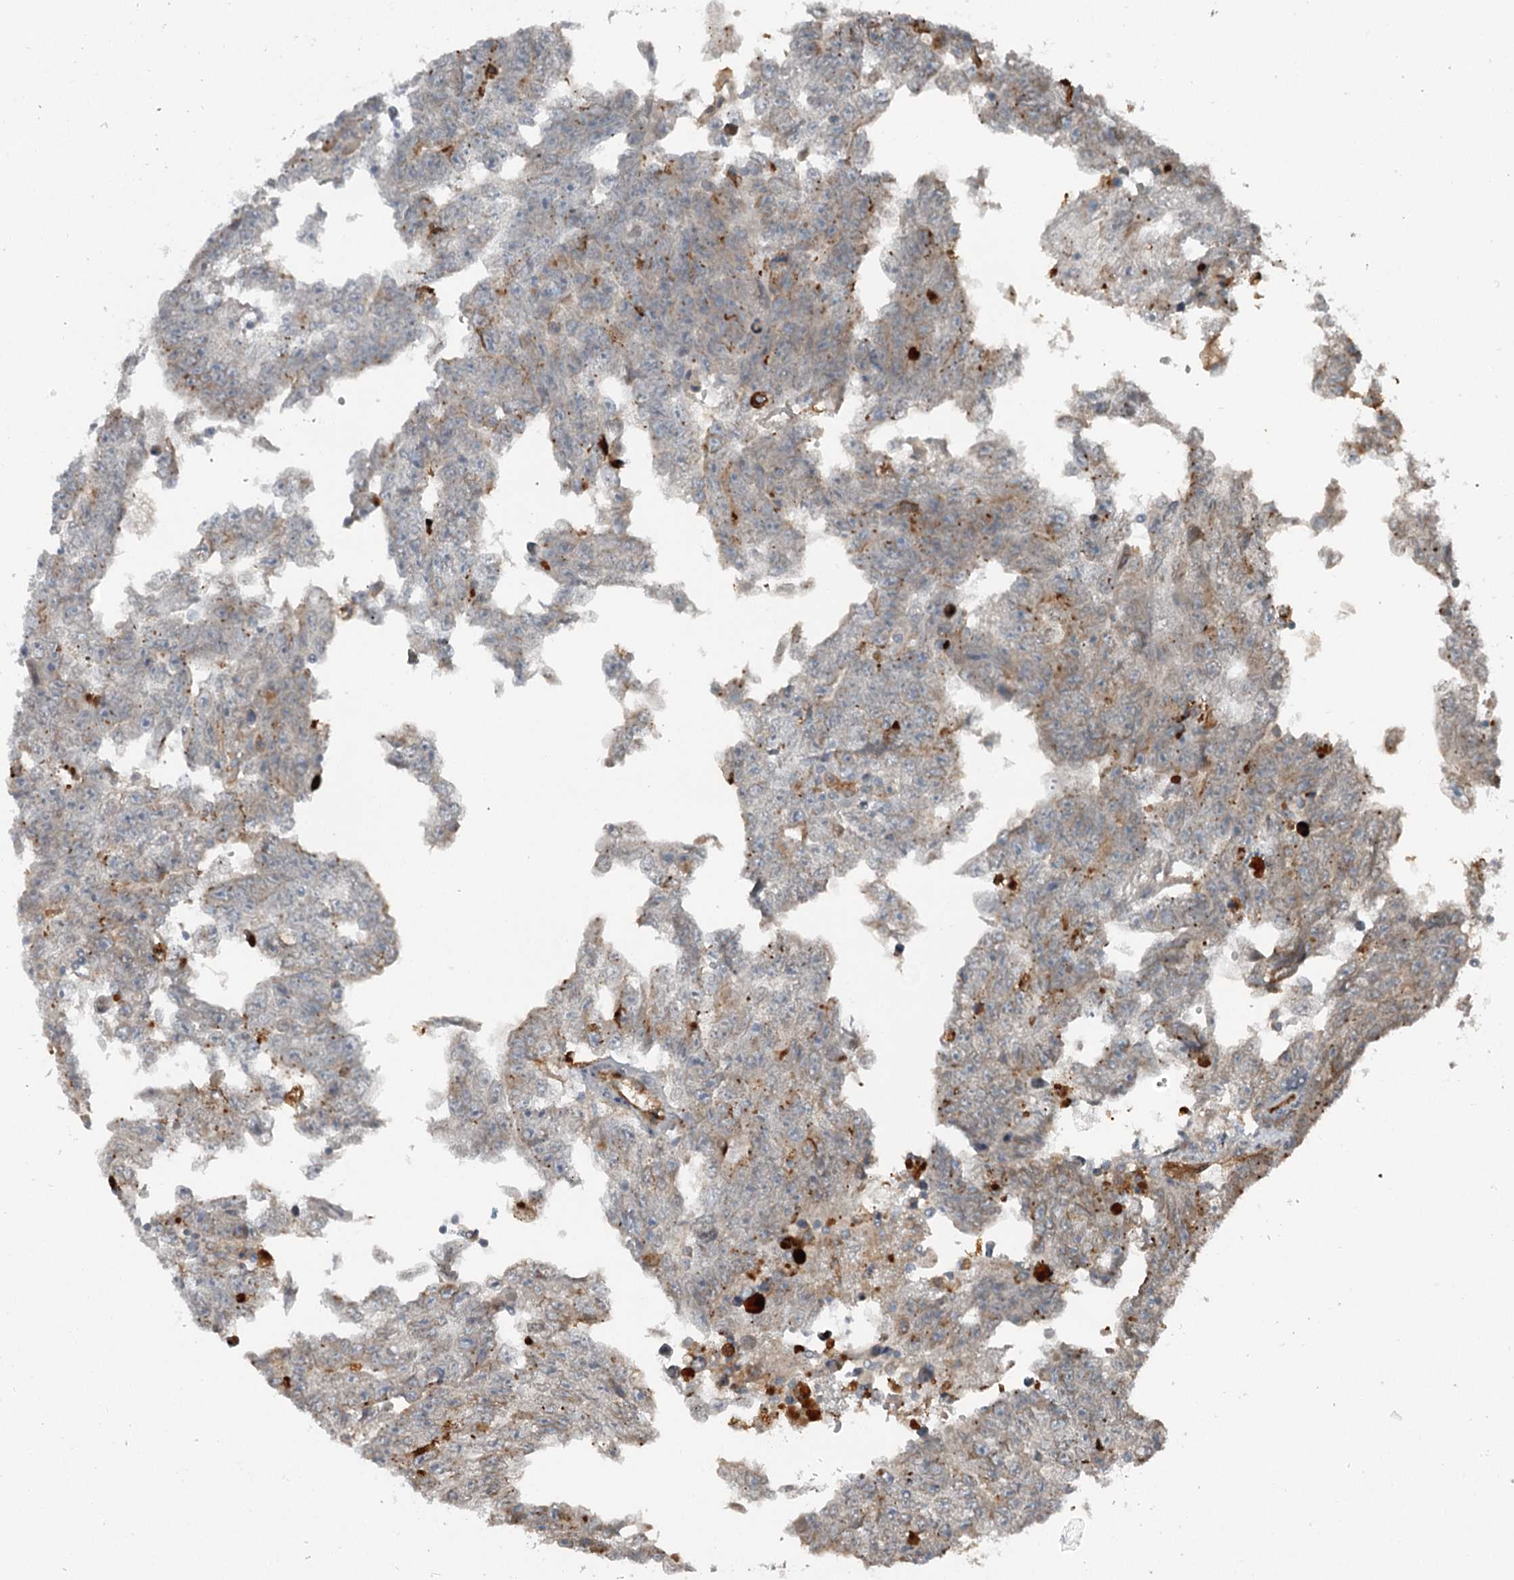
{"staining": {"intensity": "weak", "quantity": "<25%", "location": "cytoplasmic/membranous"}, "tissue": "testis cancer", "cell_type": "Tumor cells", "image_type": "cancer", "snomed": [{"axis": "morphology", "description": "Carcinoma, Embryonal, NOS"}, {"axis": "topography", "description": "Testis"}], "caption": "Immunohistochemistry (IHC) image of human embryonal carcinoma (testis) stained for a protein (brown), which shows no expression in tumor cells. (Immunohistochemistry, brightfield microscopy, high magnification).", "gene": "SLC39A8", "patient": {"sex": "male", "age": 25}}